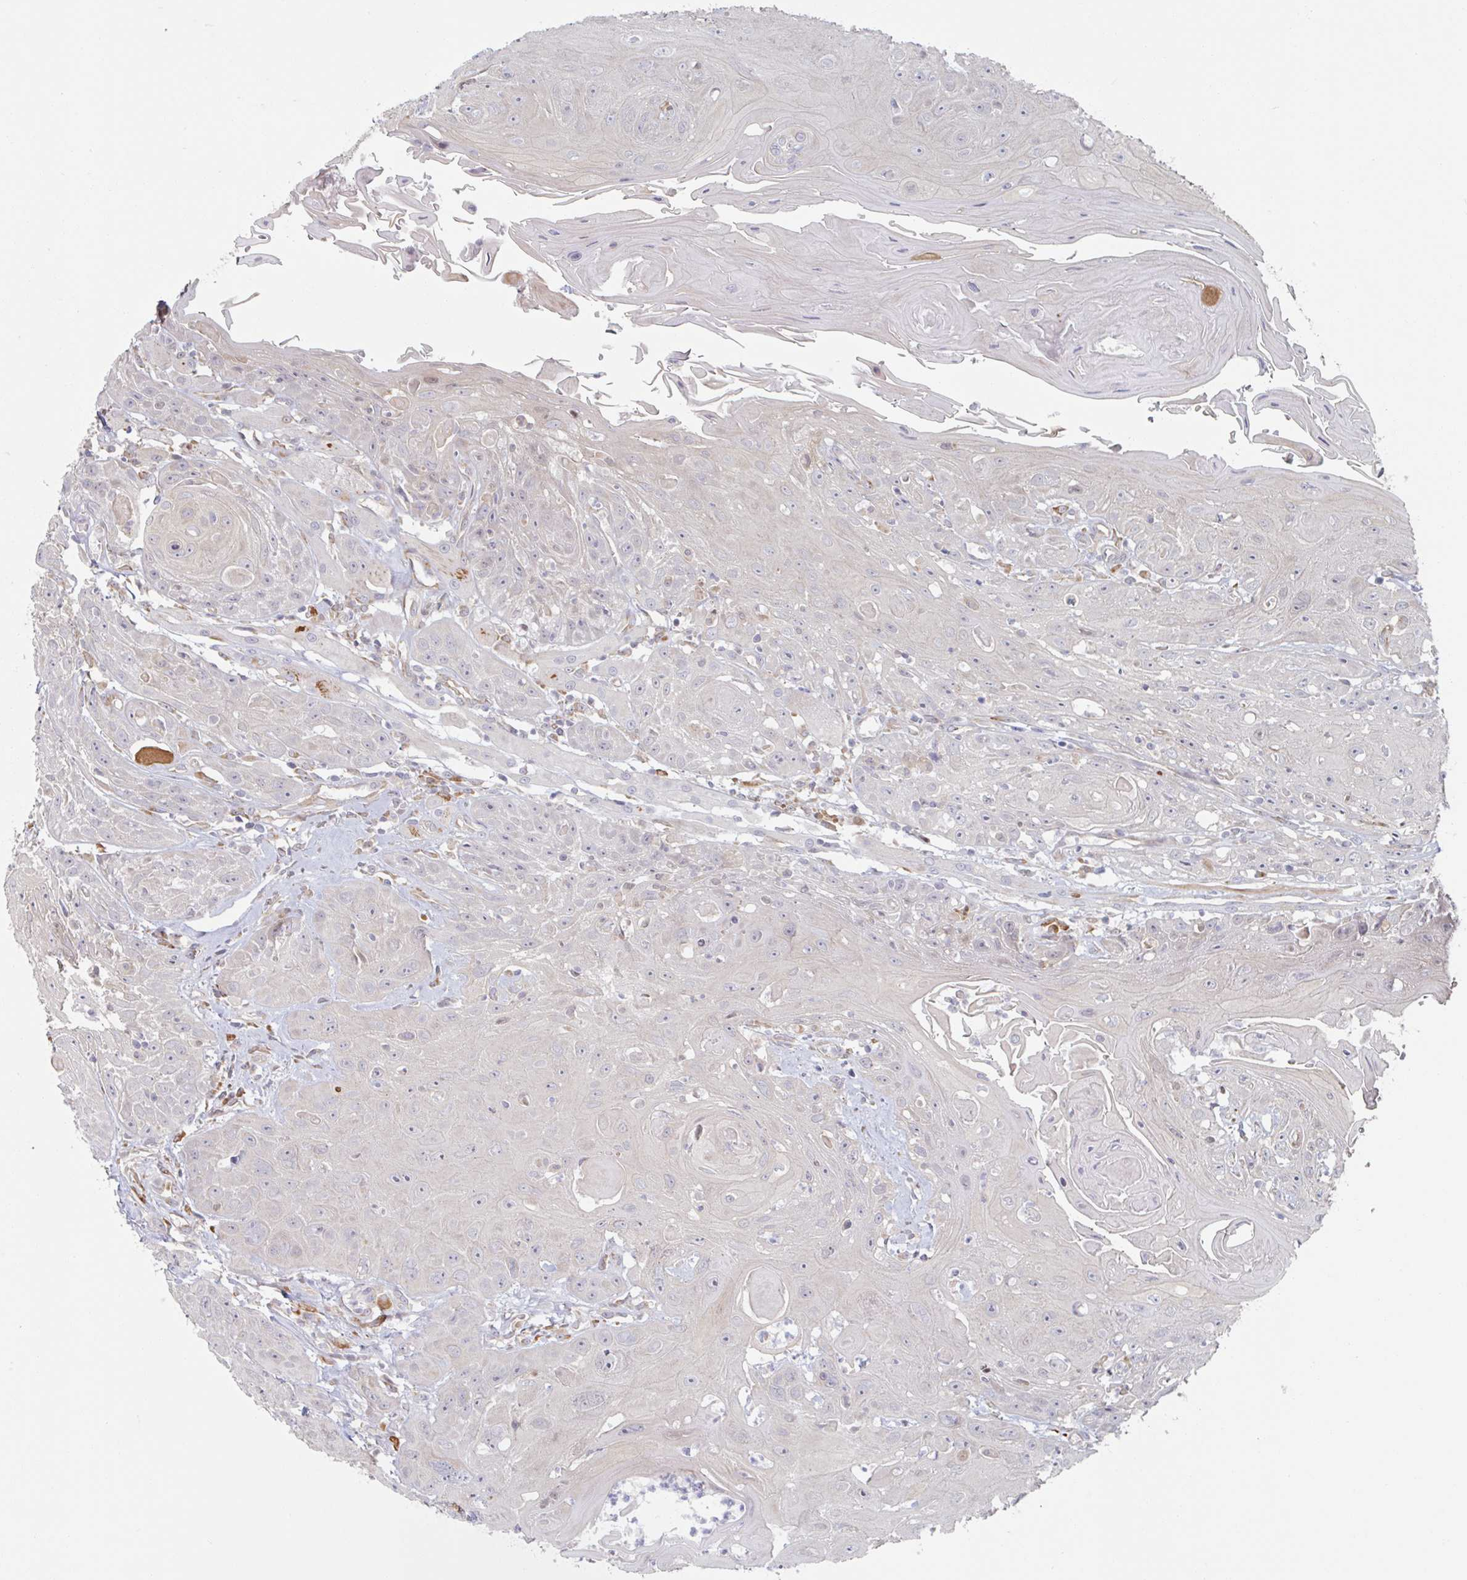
{"staining": {"intensity": "negative", "quantity": "none", "location": "none"}, "tissue": "head and neck cancer", "cell_type": "Tumor cells", "image_type": "cancer", "snomed": [{"axis": "morphology", "description": "Squamous cell carcinoma, NOS"}, {"axis": "topography", "description": "Head-Neck"}], "caption": "The IHC histopathology image has no significant positivity in tumor cells of head and neck cancer (squamous cell carcinoma) tissue.", "gene": "TRAPPC10", "patient": {"sex": "female", "age": 59}}